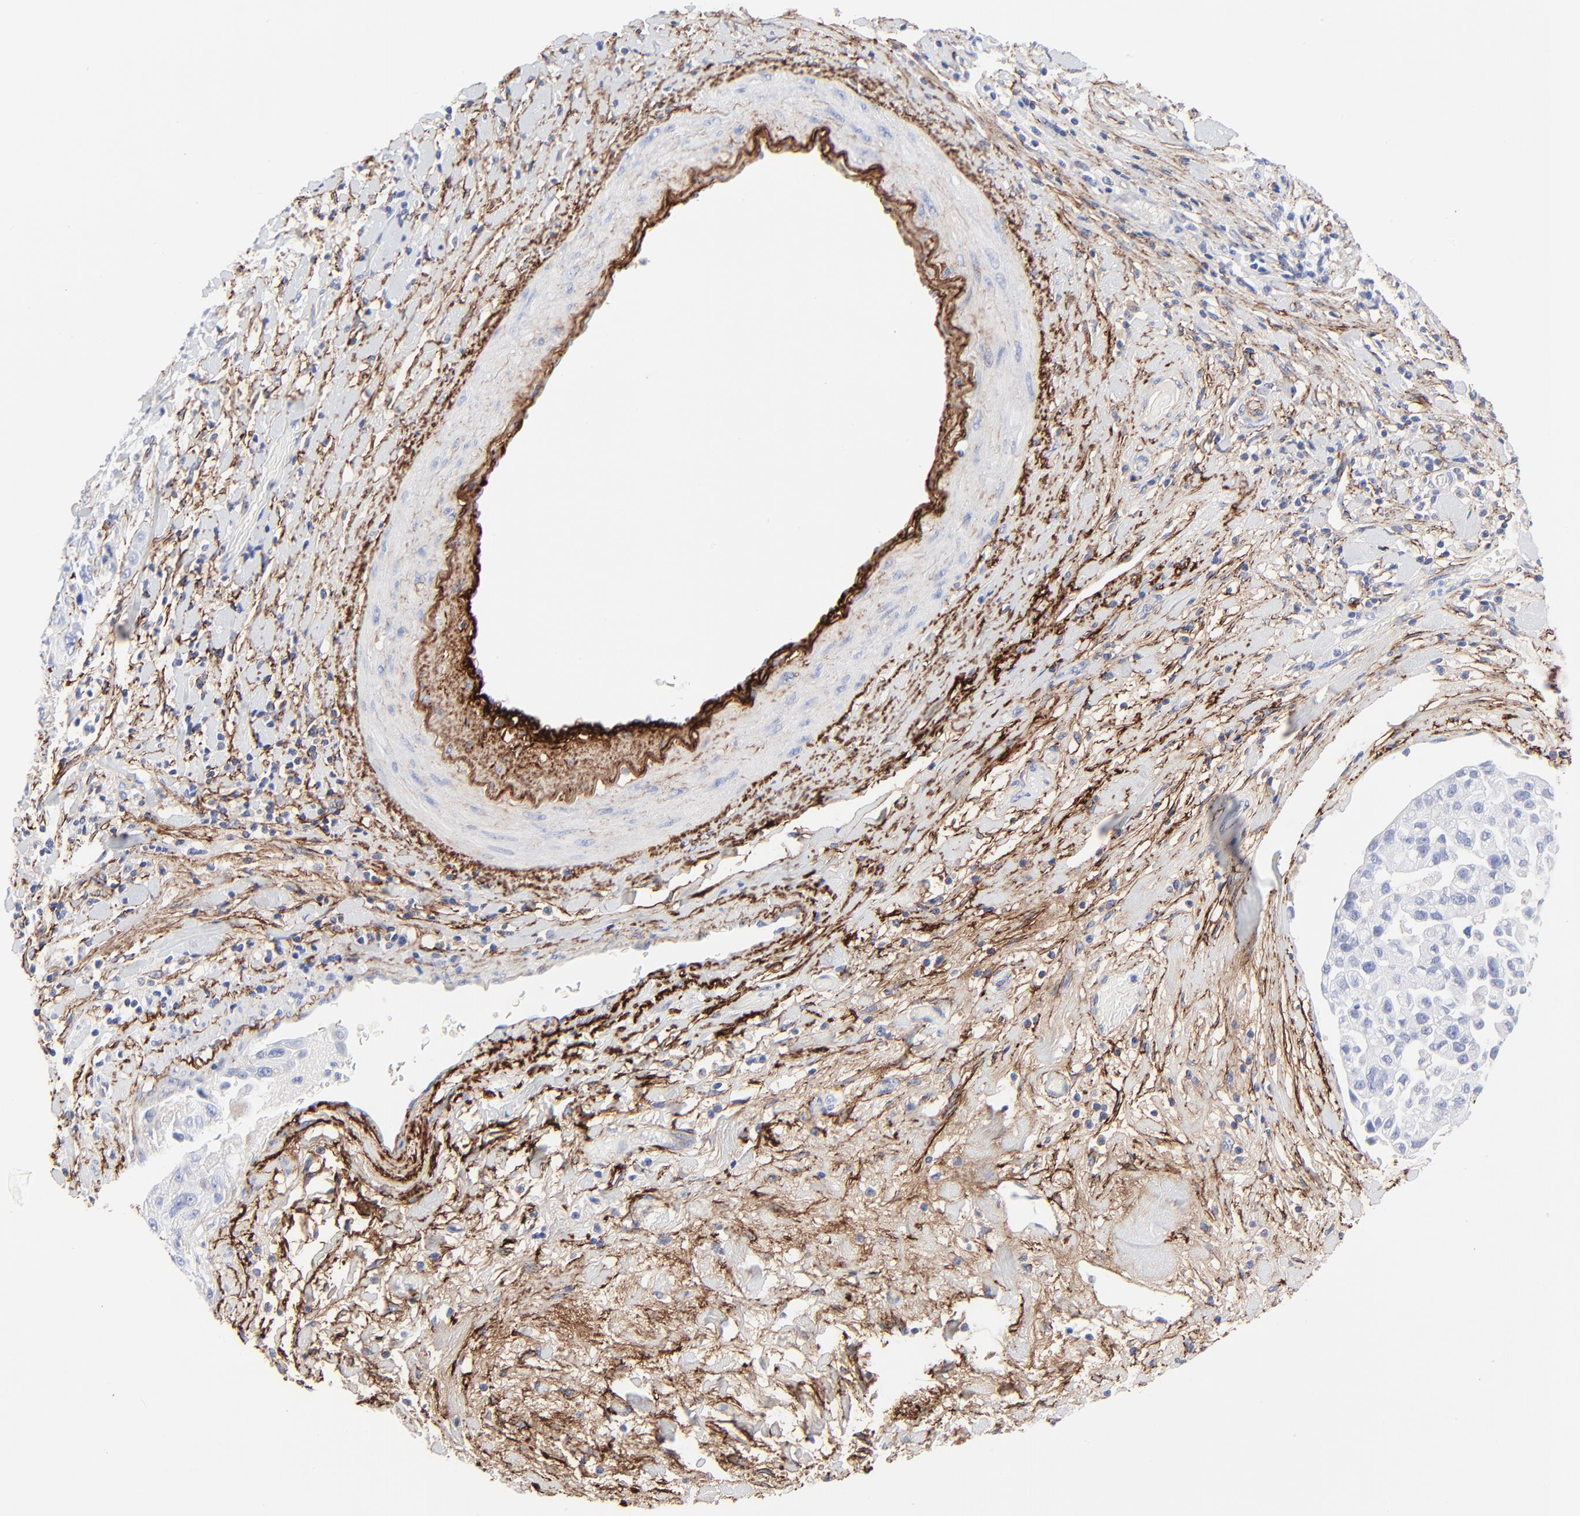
{"staining": {"intensity": "negative", "quantity": "none", "location": "none"}, "tissue": "pancreatic cancer", "cell_type": "Tumor cells", "image_type": "cancer", "snomed": [{"axis": "morphology", "description": "Adenocarcinoma, NOS"}, {"axis": "topography", "description": "Pancreas"}], "caption": "The immunohistochemistry (IHC) micrograph has no significant expression in tumor cells of pancreatic adenocarcinoma tissue. (DAB (3,3'-diaminobenzidine) immunohistochemistry visualized using brightfield microscopy, high magnification).", "gene": "FBLN2", "patient": {"sex": "female", "age": 52}}